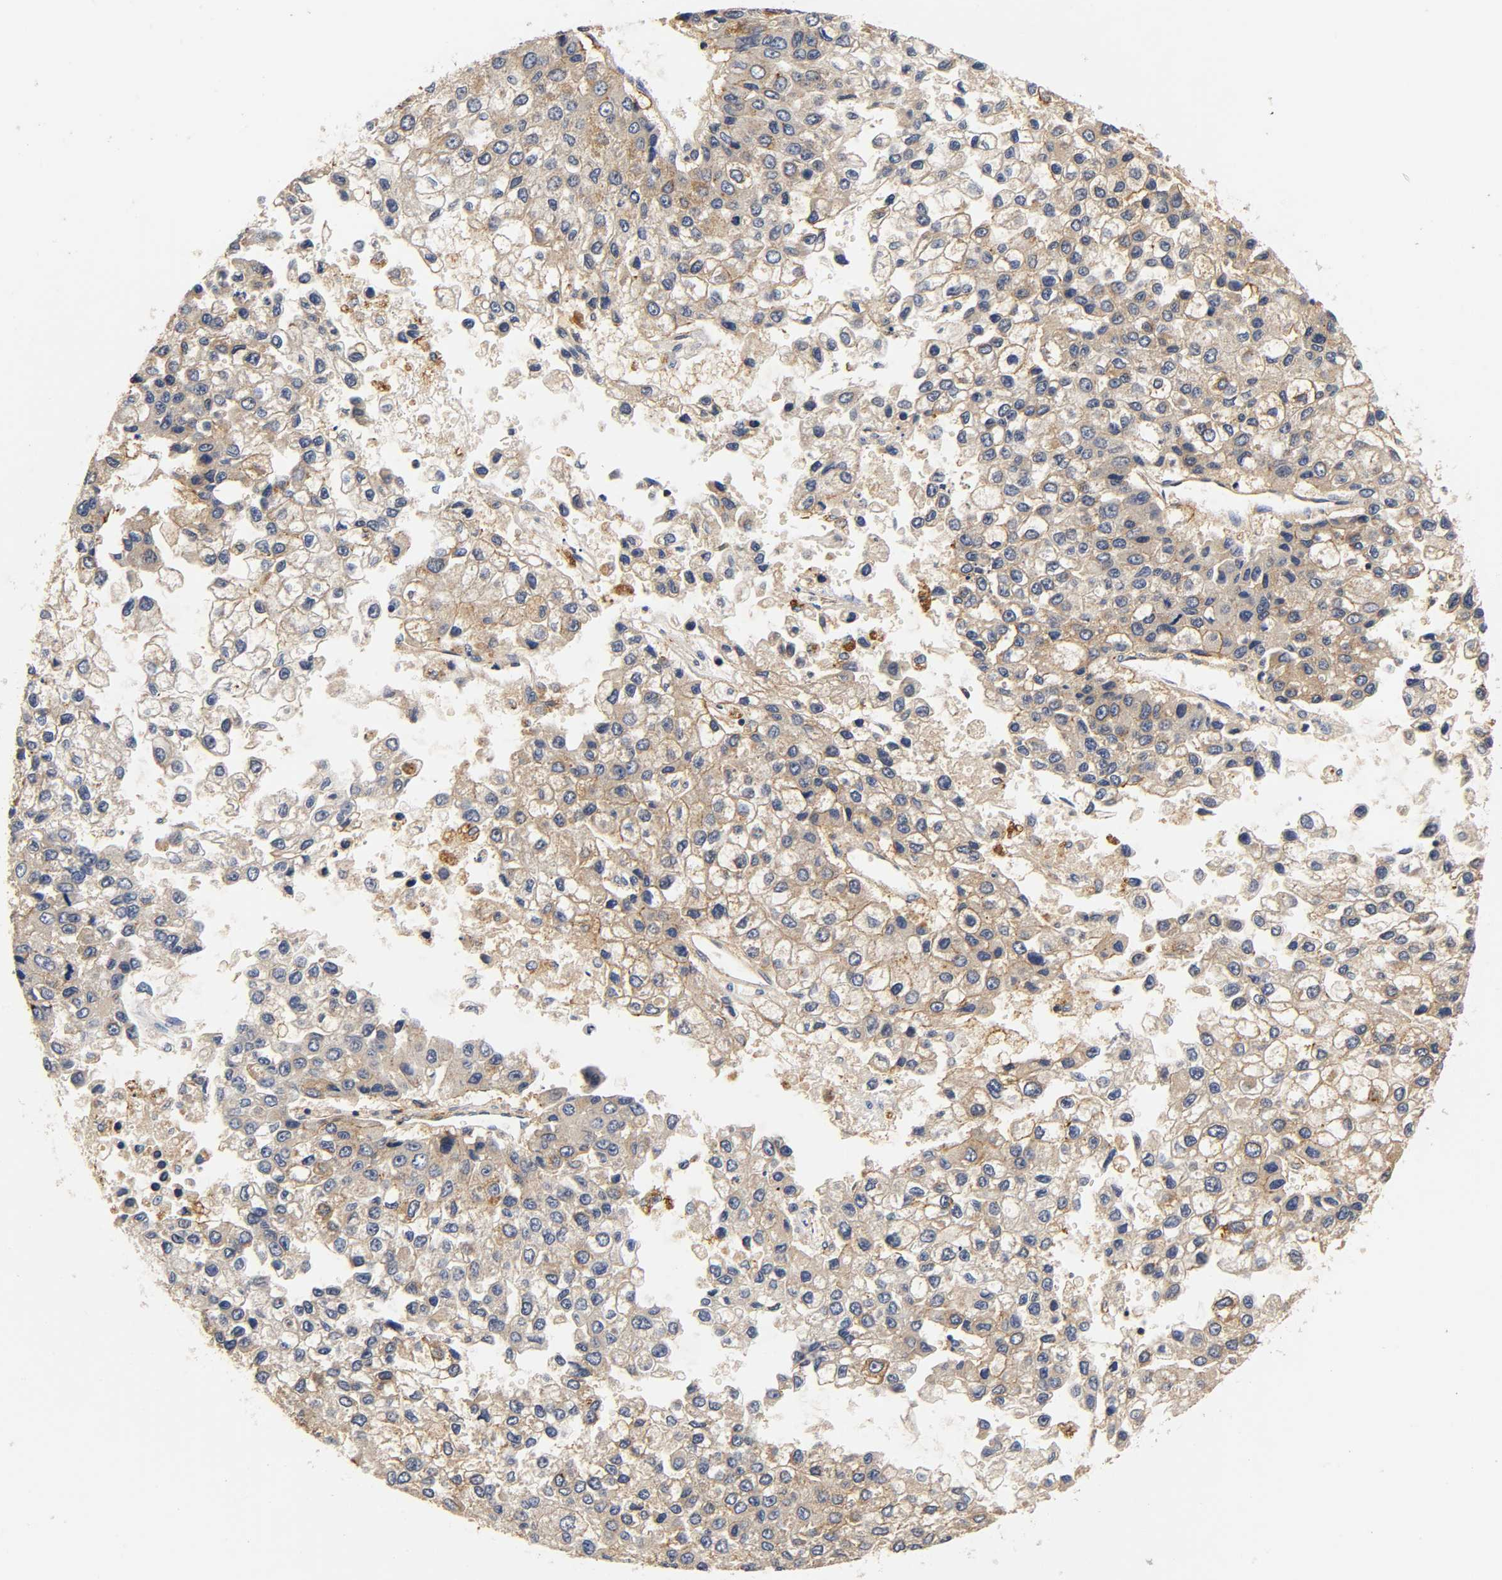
{"staining": {"intensity": "weak", "quantity": "25%-75%", "location": "cytoplasmic/membranous"}, "tissue": "liver cancer", "cell_type": "Tumor cells", "image_type": "cancer", "snomed": [{"axis": "morphology", "description": "Carcinoma, Hepatocellular, NOS"}, {"axis": "topography", "description": "Liver"}], "caption": "Immunohistochemical staining of liver cancer (hepatocellular carcinoma) shows weak cytoplasmic/membranous protein staining in approximately 25%-75% of tumor cells.", "gene": "SCAP", "patient": {"sex": "female", "age": 66}}